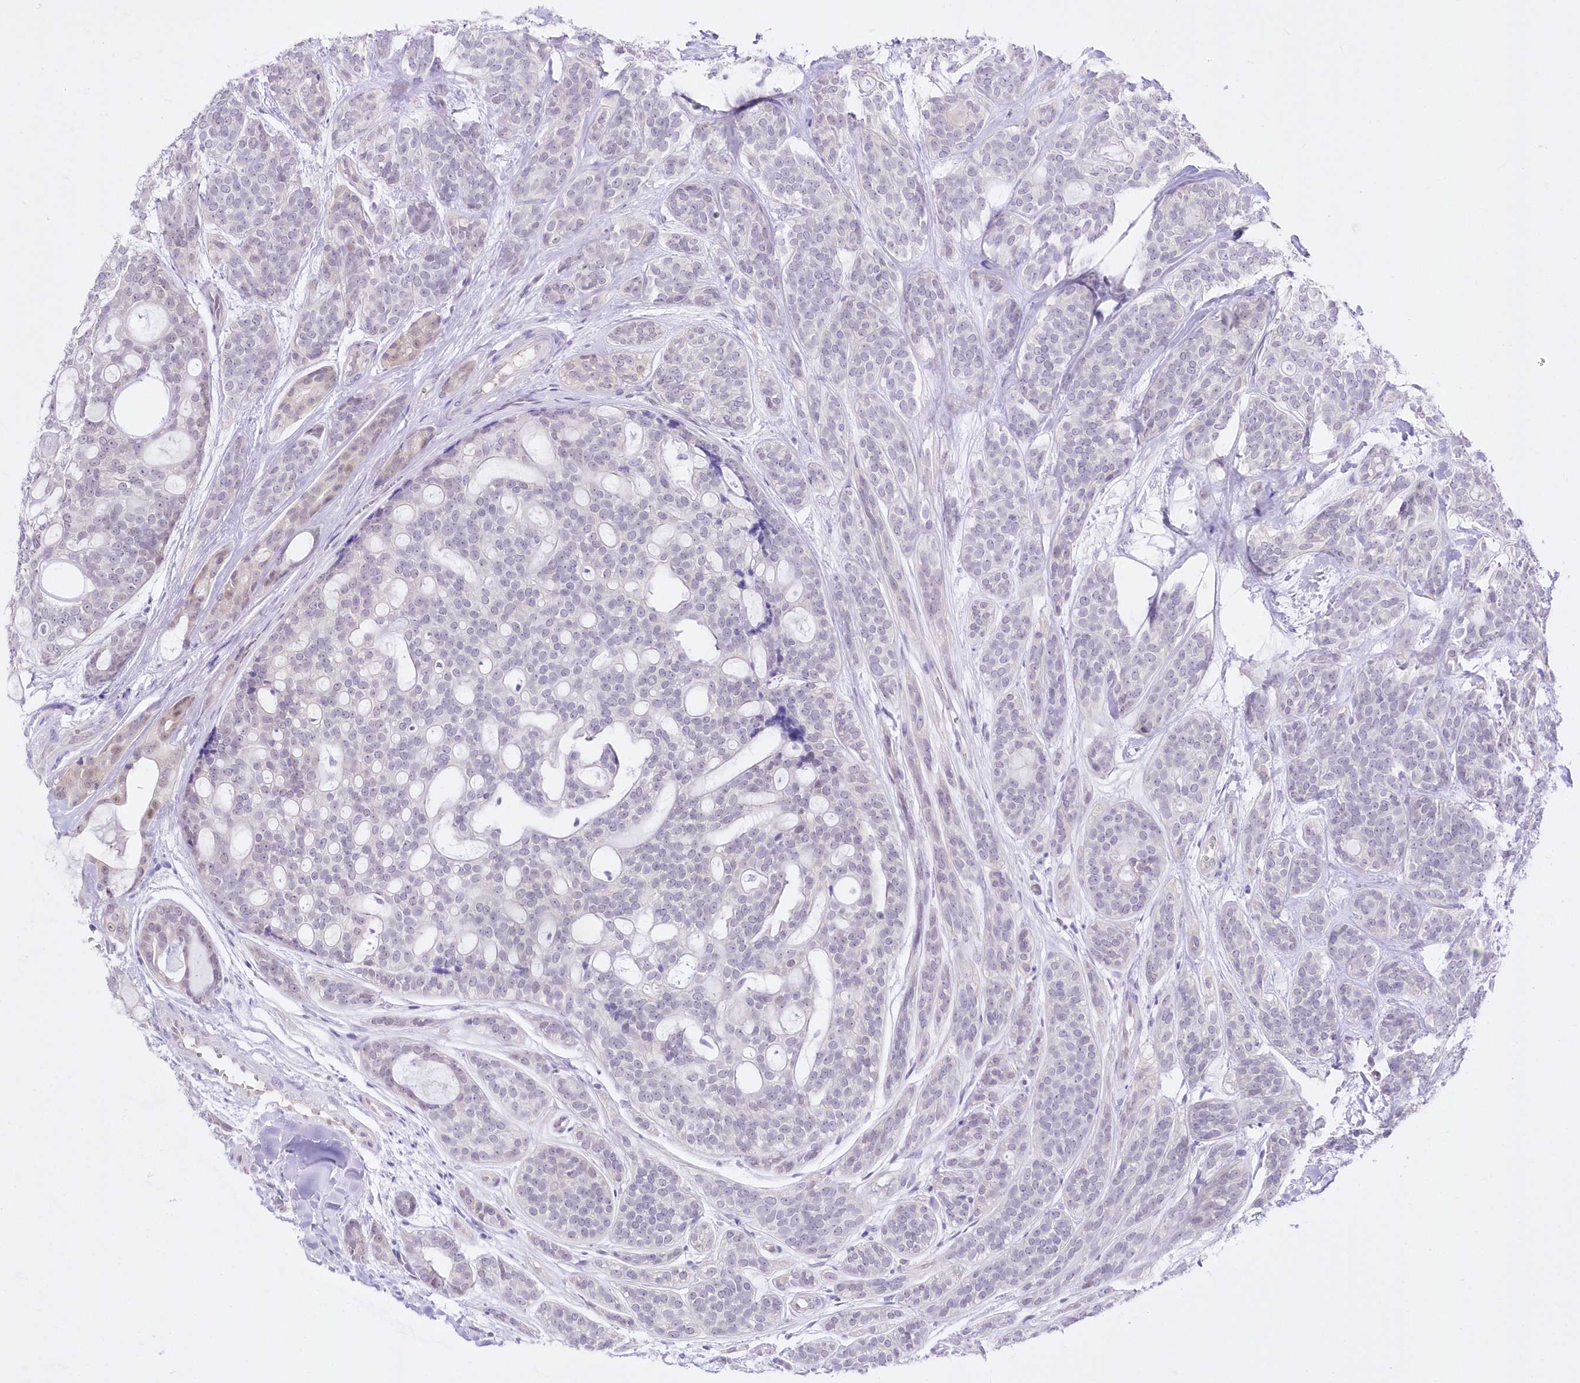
{"staining": {"intensity": "negative", "quantity": "none", "location": "none"}, "tissue": "head and neck cancer", "cell_type": "Tumor cells", "image_type": "cancer", "snomed": [{"axis": "morphology", "description": "Adenocarcinoma, NOS"}, {"axis": "topography", "description": "Head-Neck"}], "caption": "This is a micrograph of immunohistochemistry (IHC) staining of adenocarcinoma (head and neck), which shows no expression in tumor cells. The staining is performed using DAB (3,3'-diaminobenzidine) brown chromogen with nuclei counter-stained in using hematoxylin.", "gene": "UBA6", "patient": {"sex": "male", "age": 66}}